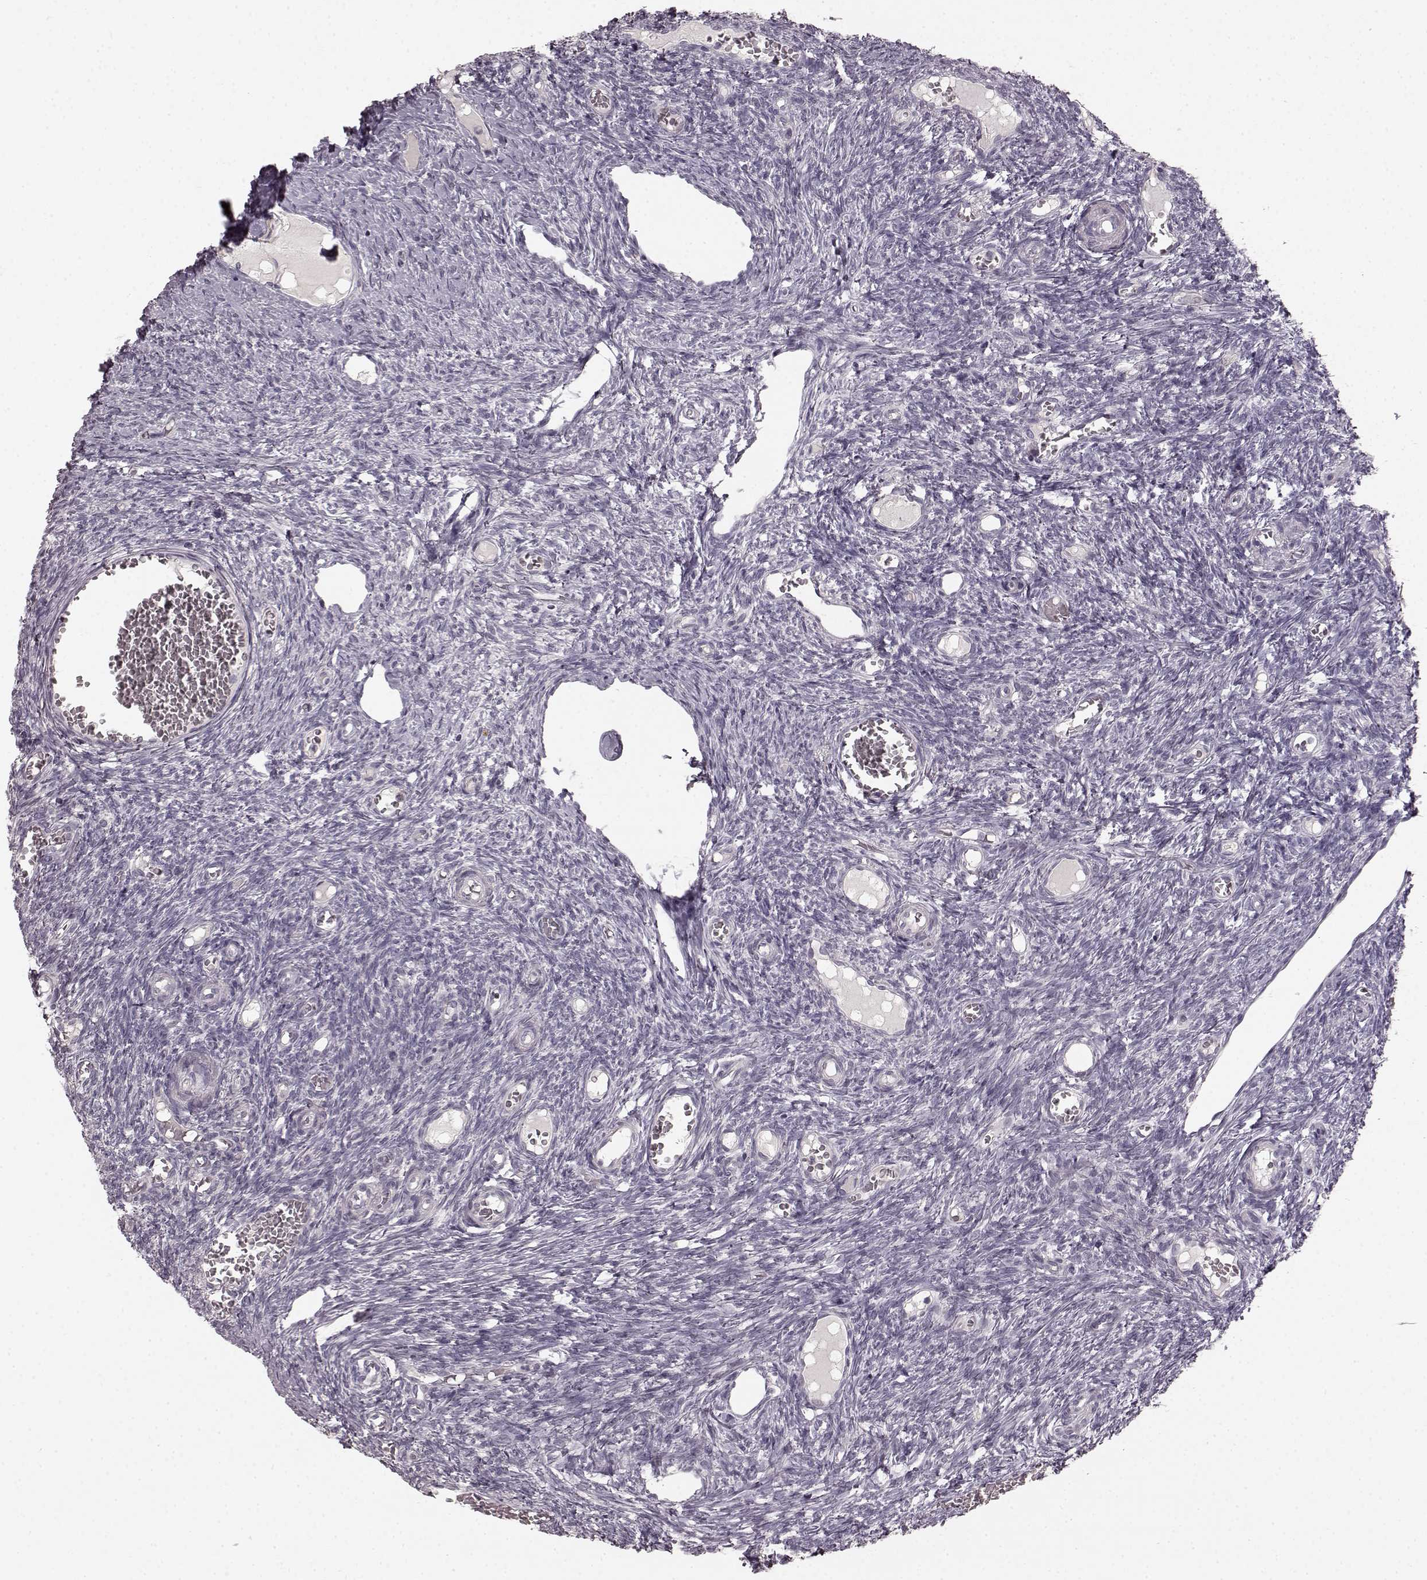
{"staining": {"intensity": "negative", "quantity": "none", "location": "none"}, "tissue": "ovary", "cell_type": "Ovarian stroma cells", "image_type": "normal", "snomed": [{"axis": "morphology", "description": "Normal tissue, NOS"}, {"axis": "topography", "description": "Ovary"}], "caption": "Immunohistochemical staining of benign human ovary shows no significant positivity in ovarian stroma cells.", "gene": "CCNA2", "patient": {"sex": "female", "age": 39}}